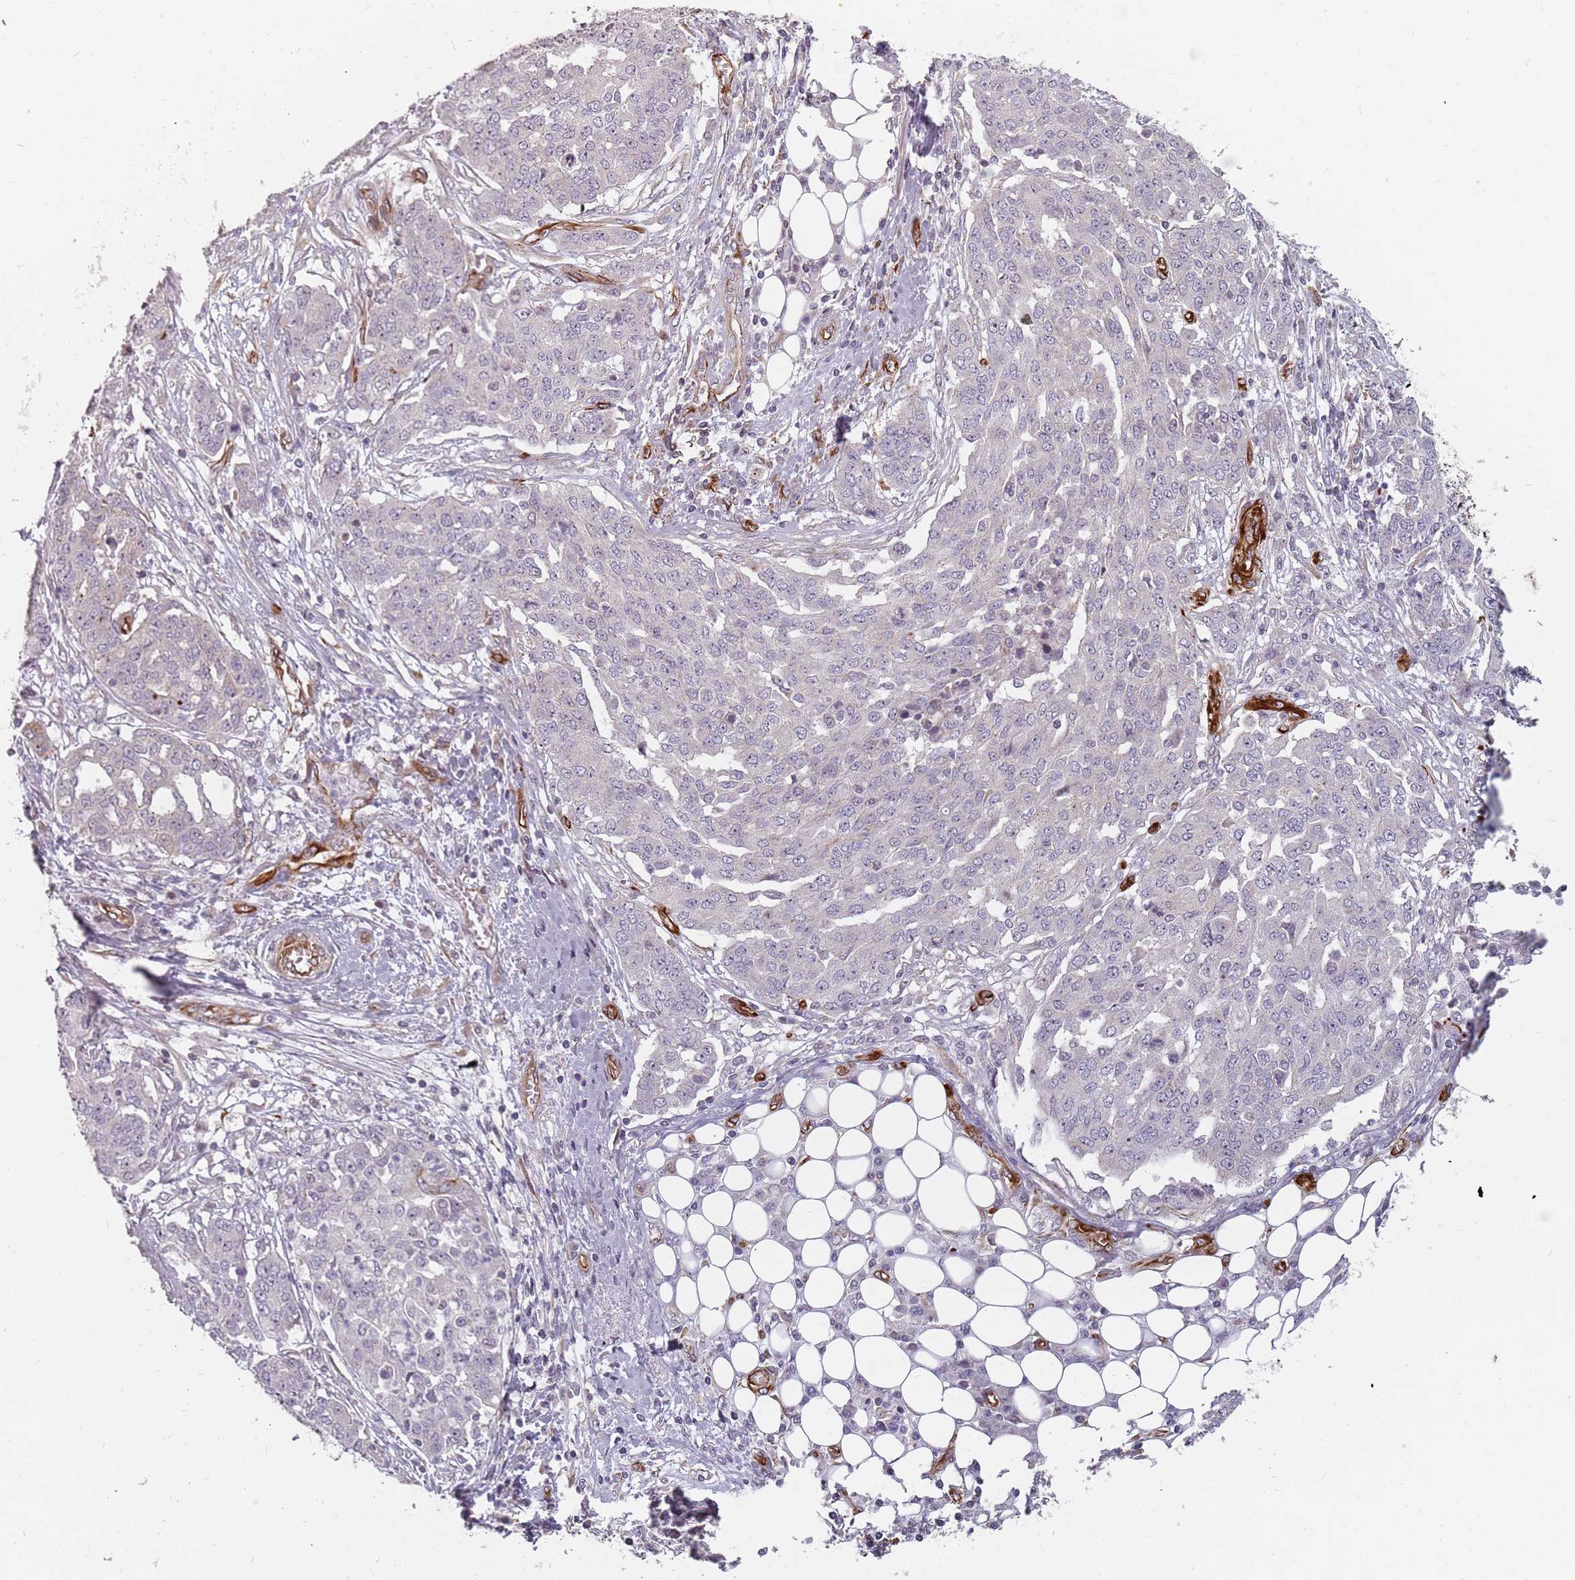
{"staining": {"intensity": "negative", "quantity": "none", "location": "none"}, "tissue": "ovarian cancer", "cell_type": "Tumor cells", "image_type": "cancer", "snomed": [{"axis": "morphology", "description": "Cystadenocarcinoma, serous, NOS"}, {"axis": "topography", "description": "Soft tissue"}, {"axis": "topography", "description": "Ovary"}], "caption": "An immunohistochemistry photomicrograph of ovarian cancer is shown. There is no staining in tumor cells of ovarian cancer.", "gene": "GAS2L3", "patient": {"sex": "female", "age": 57}}